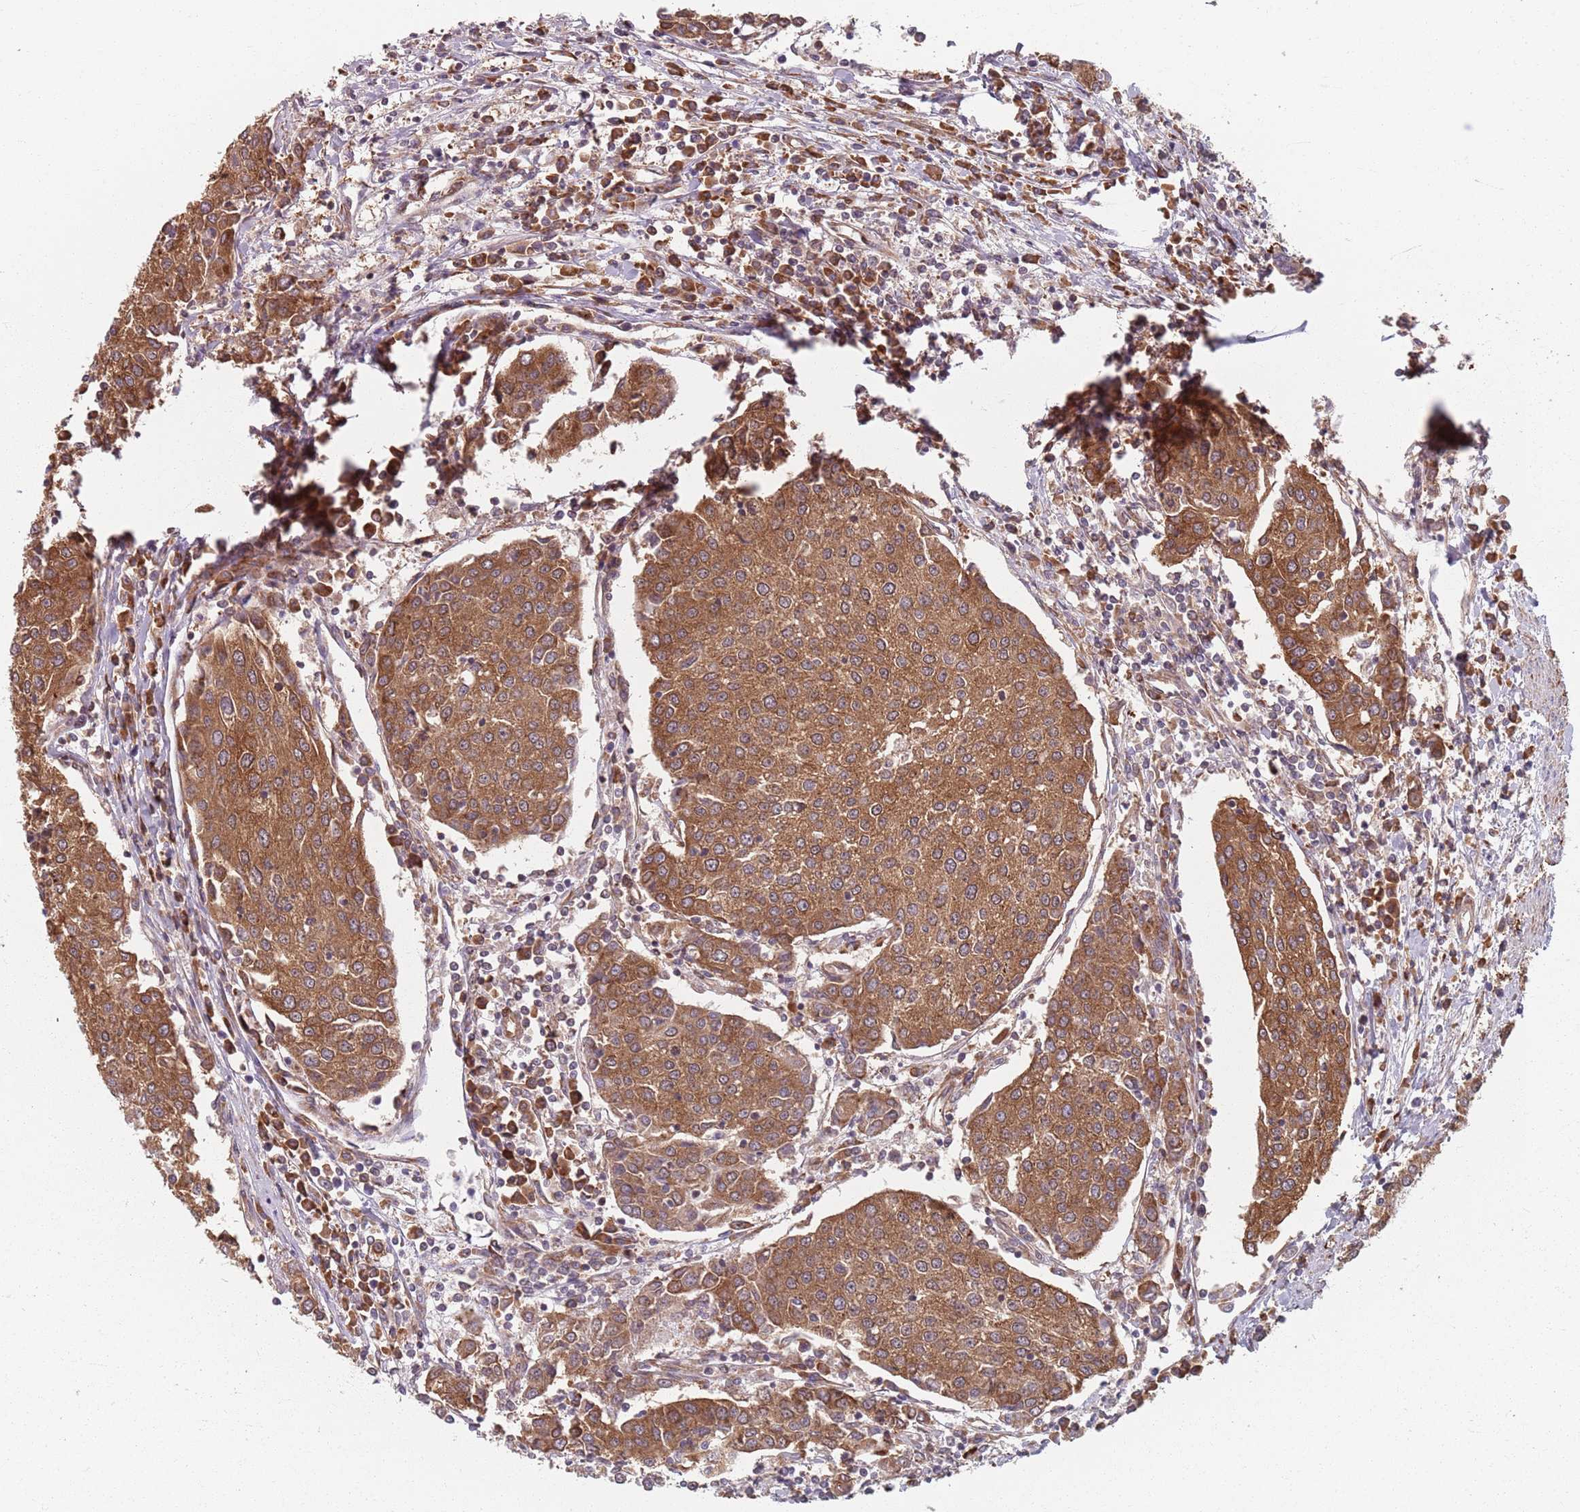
{"staining": {"intensity": "strong", "quantity": ">75%", "location": "cytoplasmic/membranous"}, "tissue": "urothelial cancer", "cell_type": "Tumor cells", "image_type": "cancer", "snomed": [{"axis": "morphology", "description": "Urothelial carcinoma, High grade"}, {"axis": "topography", "description": "Urinary bladder"}], "caption": "An immunohistochemistry (IHC) micrograph of neoplastic tissue is shown. Protein staining in brown shows strong cytoplasmic/membranous positivity in high-grade urothelial carcinoma within tumor cells.", "gene": "NOTCH3", "patient": {"sex": "female", "age": 85}}